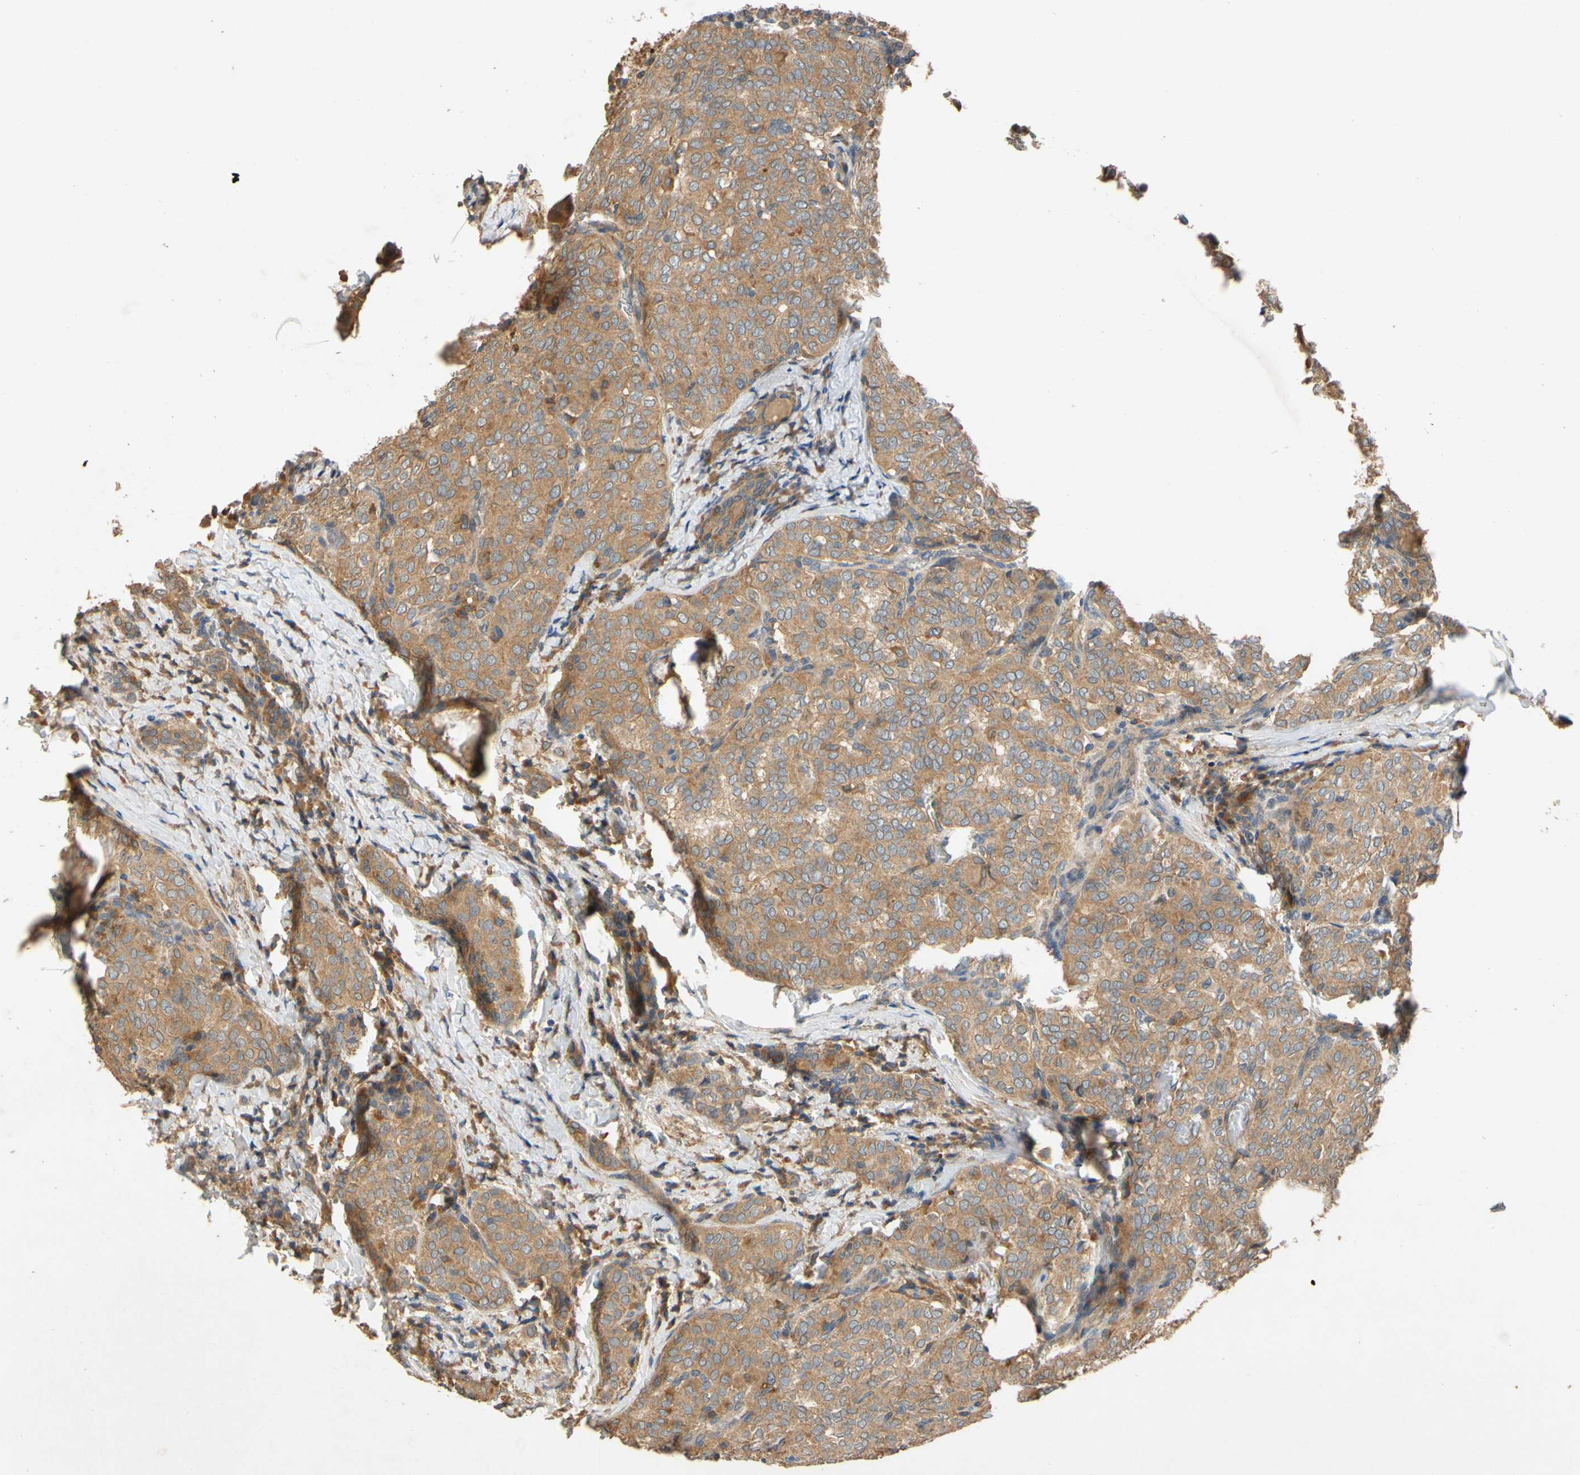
{"staining": {"intensity": "moderate", "quantity": ">75%", "location": "cytoplasmic/membranous"}, "tissue": "thyroid cancer", "cell_type": "Tumor cells", "image_type": "cancer", "snomed": [{"axis": "morphology", "description": "Normal tissue, NOS"}, {"axis": "morphology", "description": "Papillary adenocarcinoma, NOS"}, {"axis": "topography", "description": "Thyroid gland"}], "caption": "An image of papillary adenocarcinoma (thyroid) stained for a protein shows moderate cytoplasmic/membranous brown staining in tumor cells. The staining was performed using DAB to visualize the protein expression in brown, while the nuclei were stained in blue with hematoxylin (Magnification: 20x).", "gene": "USP46", "patient": {"sex": "female", "age": 30}}